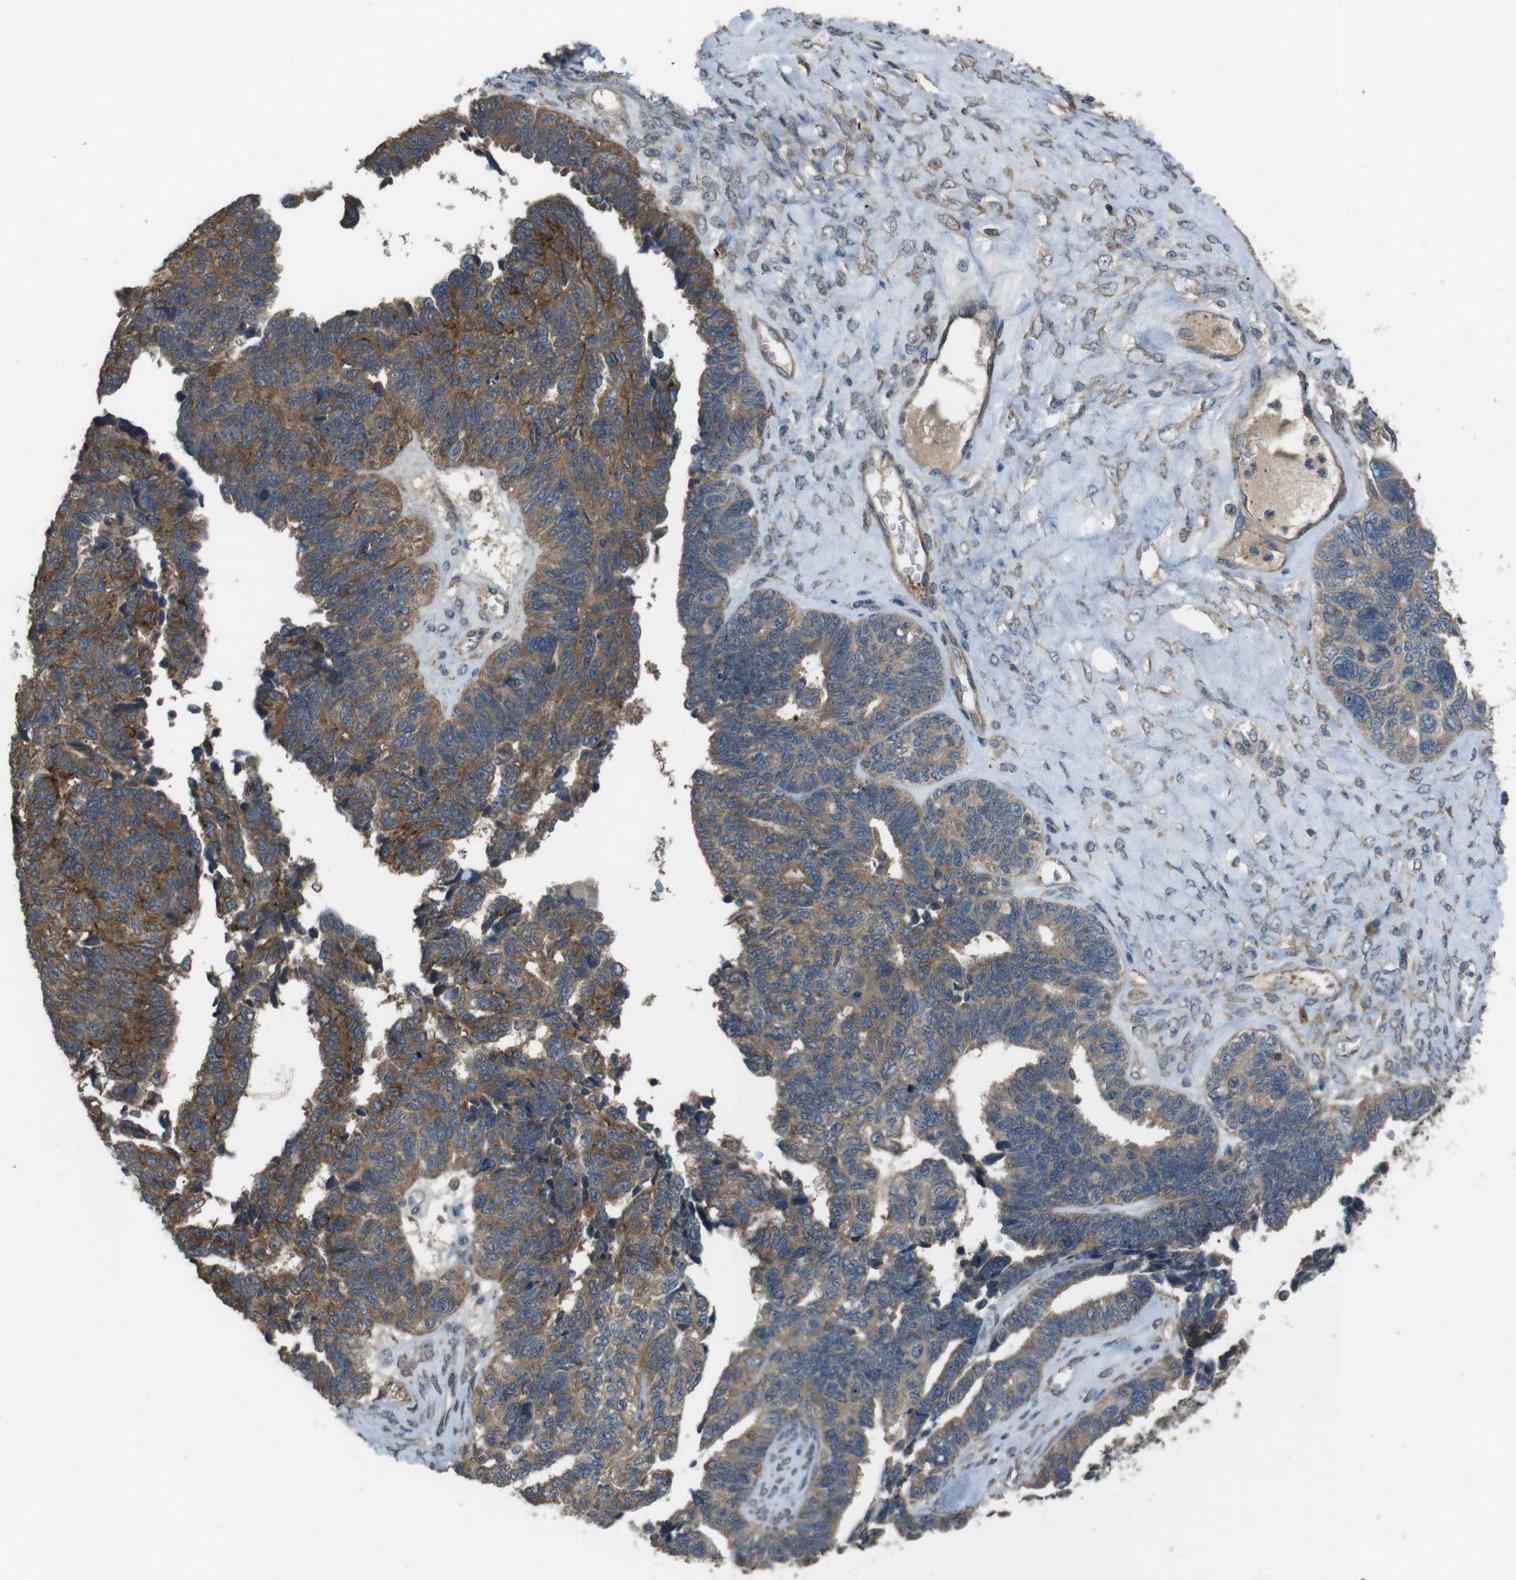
{"staining": {"intensity": "moderate", "quantity": ">75%", "location": "cytoplasmic/membranous"}, "tissue": "ovarian cancer", "cell_type": "Tumor cells", "image_type": "cancer", "snomed": [{"axis": "morphology", "description": "Cystadenocarcinoma, serous, NOS"}, {"axis": "topography", "description": "Ovary"}], "caption": "The micrograph demonstrates a brown stain indicating the presence of a protein in the cytoplasmic/membranous of tumor cells in ovarian cancer (serous cystadenocarcinoma).", "gene": "FUT2", "patient": {"sex": "female", "age": 79}}